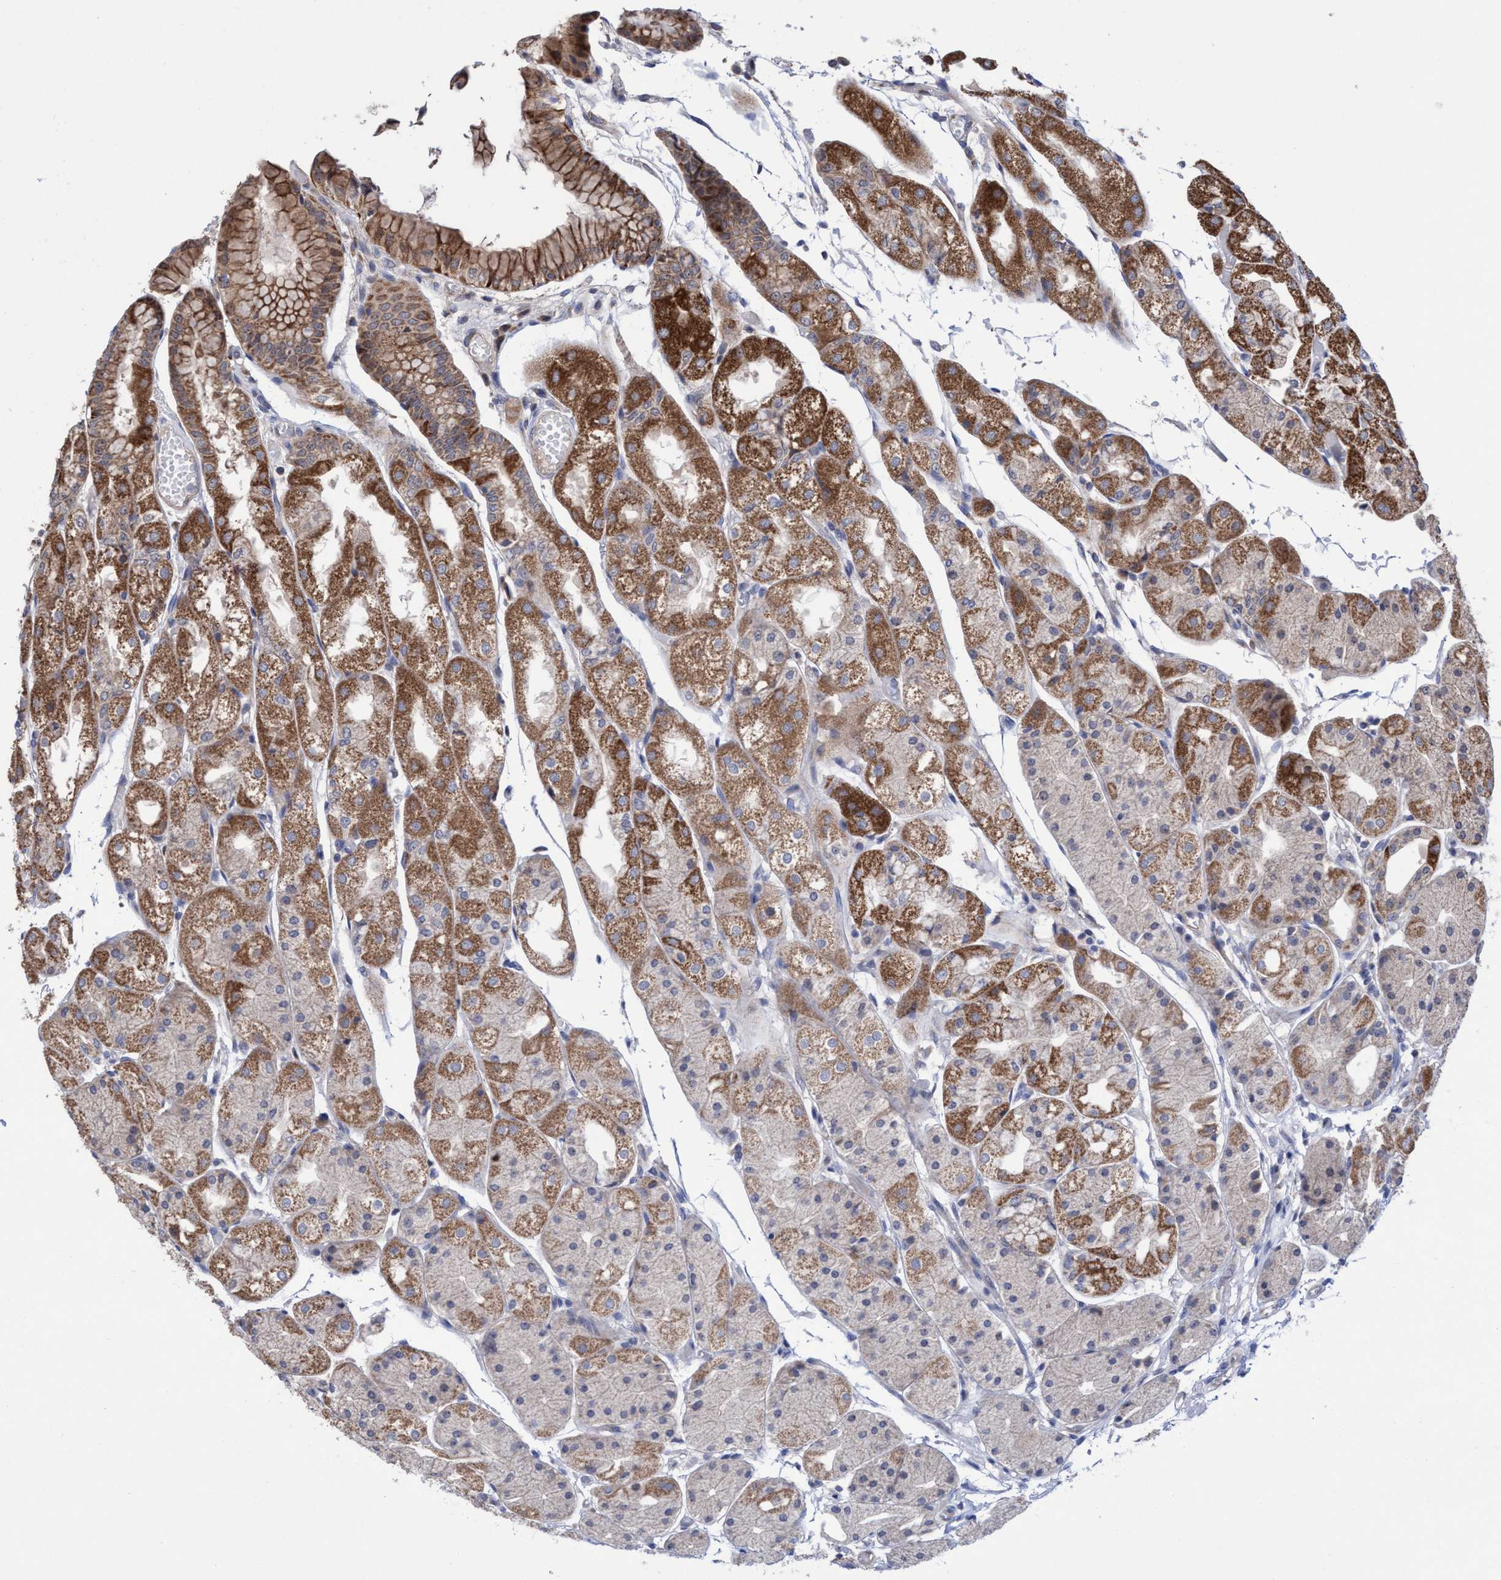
{"staining": {"intensity": "strong", "quantity": "25%-75%", "location": "cytoplasmic/membranous,nuclear"}, "tissue": "stomach", "cell_type": "Glandular cells", "image_type": "normal", "snomed": [{"axis": "morphology", "description": "Normal tissue, NOS"}, {"axis": "topography", "description": "Stomach, upper"}], "caption": "Immunohistochemical staining of unremarkable stomach shows strong cytoplasmic/membranous,nuclear protein positivity in about 25%-75% of glandular cells. (brown staining indicates protein expression, while blue staining denotes nuclei).", "gene": "P2RY14", "patient": {"sex": "male", "age": 72}}